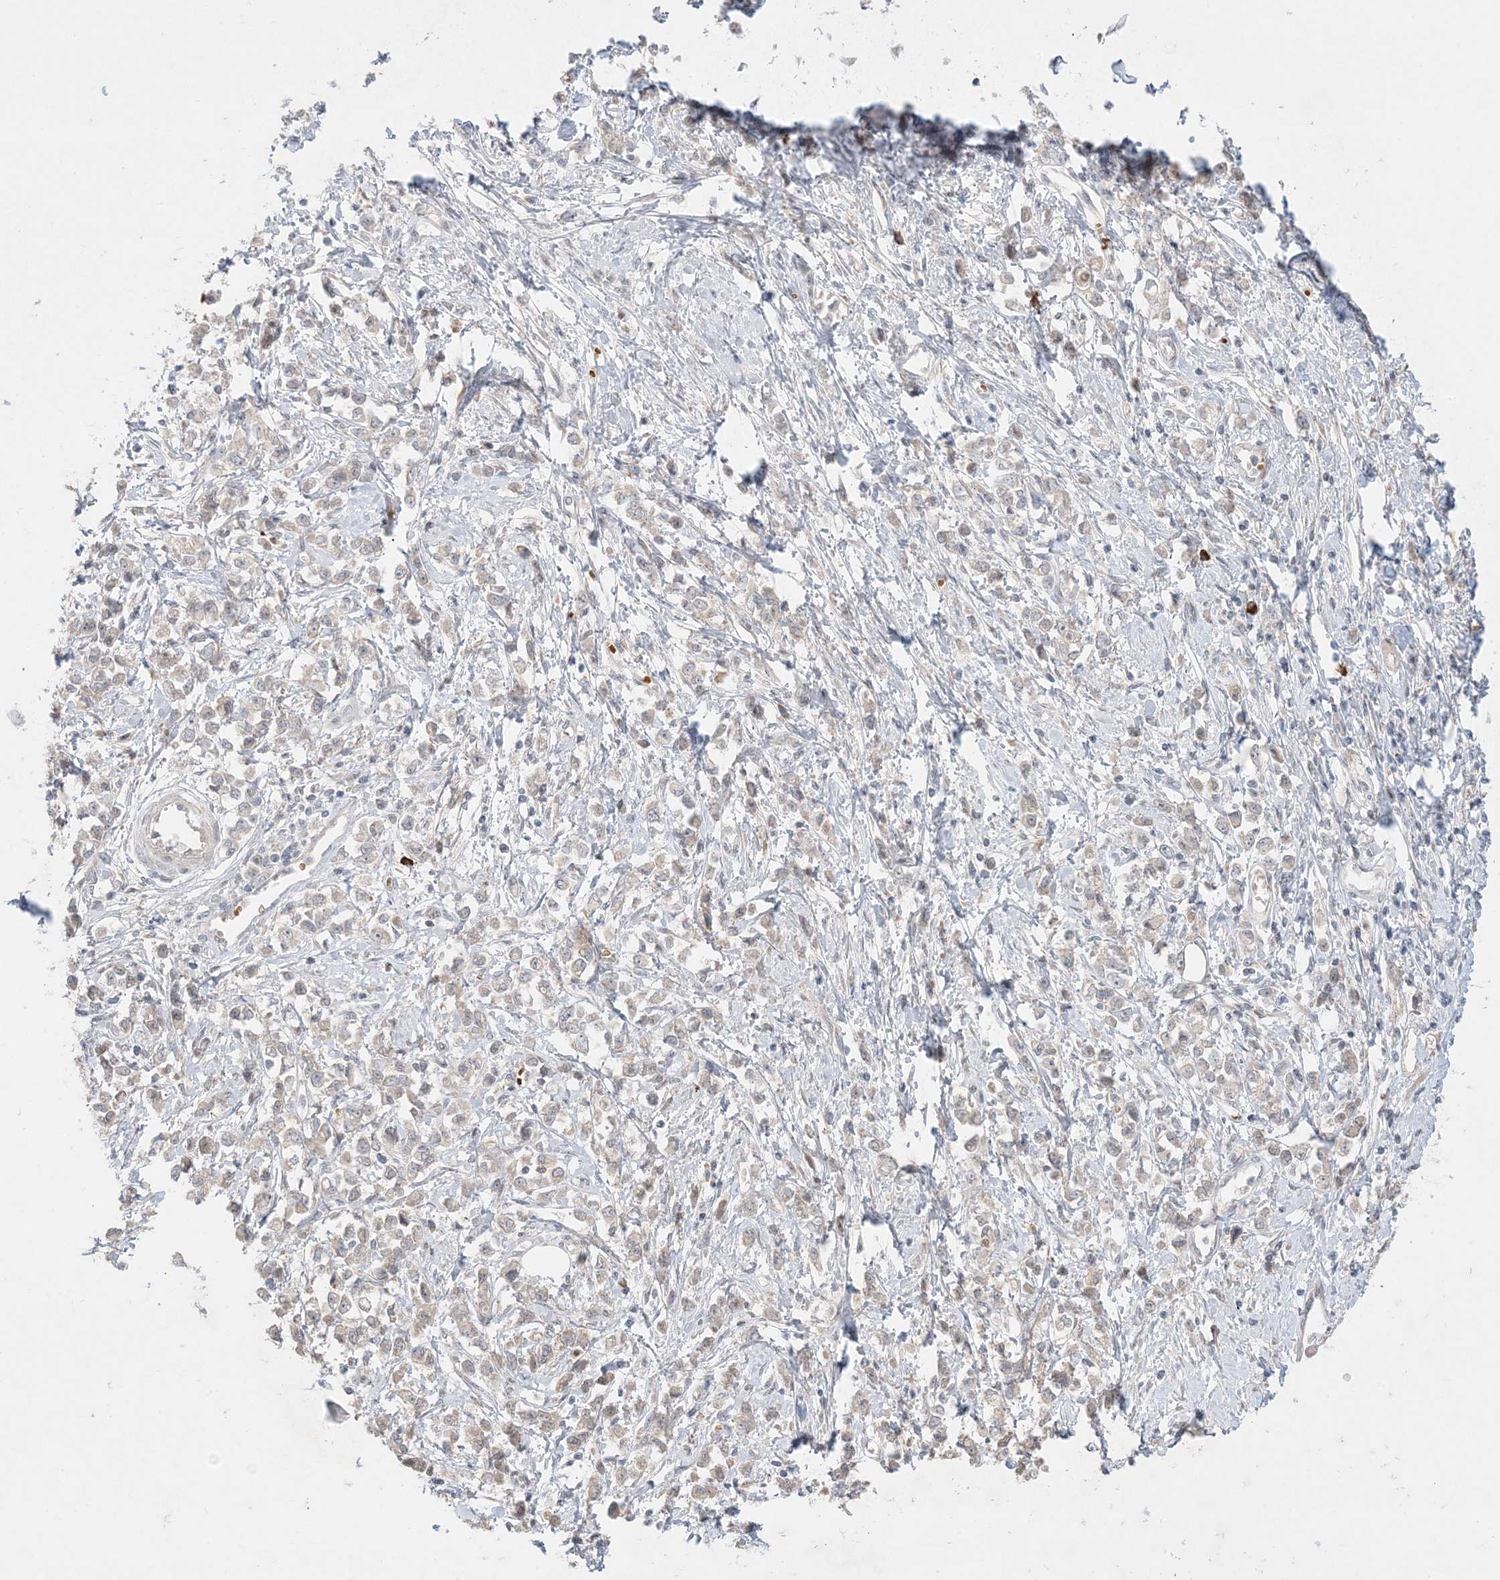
{"staining": {"intensity": "weak", "quantity": "<25%", "location": "cytoplasmic/membranous"}, "tissue": "stomach cancer", "cell_type": "Tumor cells", "image_type": "cancer", "snomed": [{"axis": "morphology", "description": "Adenocarcinoma, NOS"}, {"axis": "topography", "description": "Stomach"}], "caption": "The micrograph displays no staining of tumor cells in stomach cancer. (DAB IHC visualized using brightfield microscopy, high magnification).", "gene": "MMGT1", "patient": {"sex": "female", "age": 76}}